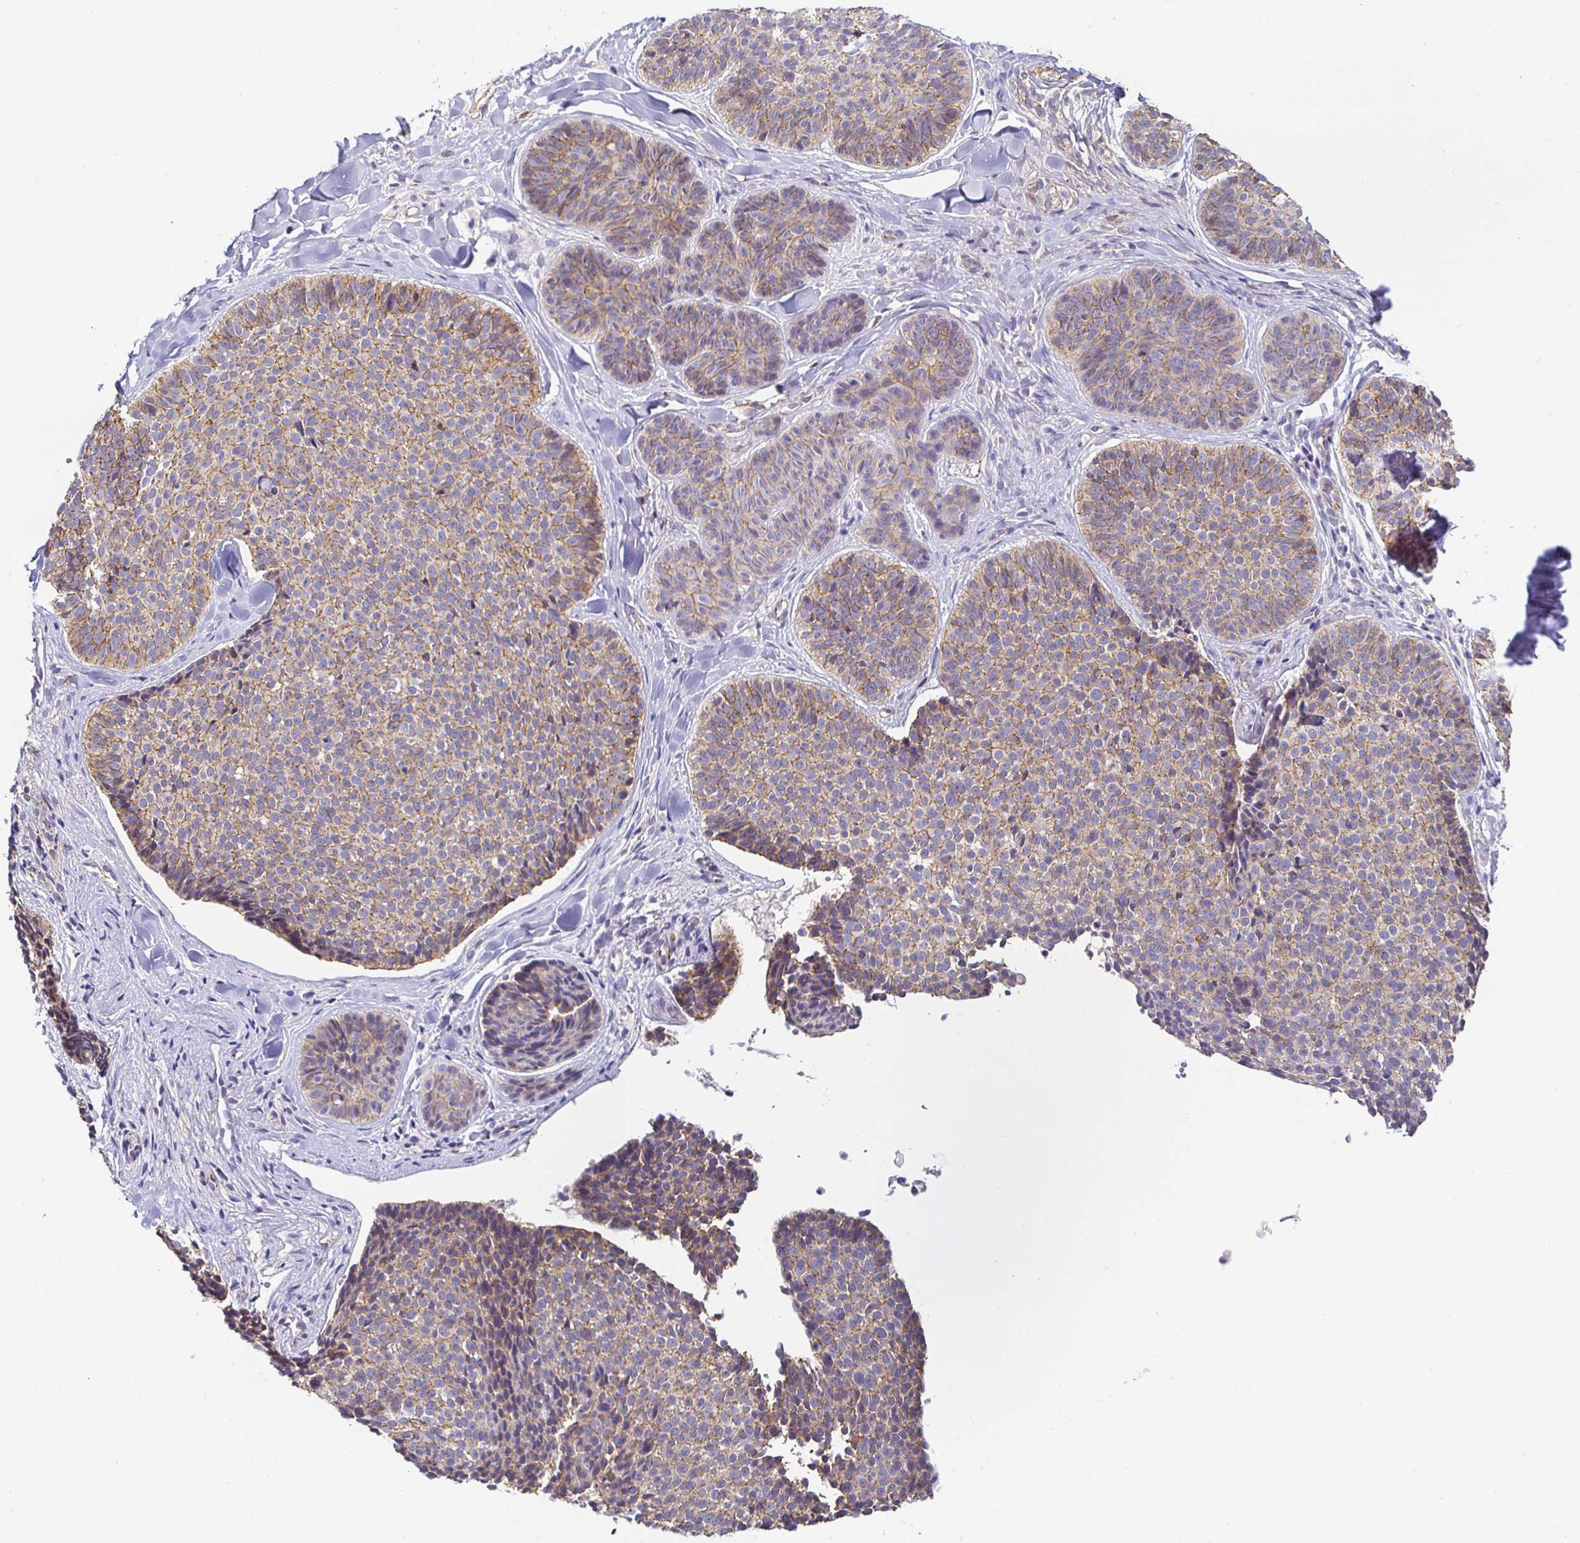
{"staining": {"intensity": "weak", "quantity": ">75%", "location": "cytoplasmic/membranous"}, "tissue": "skin cancer", "cell_type": "Tumor cells", "image_type": "cancer", "snomed": [{"axis": "morphology", "description": "Basal cell carcinoma"}, {"axis": "topography", "description": "Skin"}], "caption": "Immunohistochemistry of human skin basal cell carcinoma exhibits low levels of weak cytoplasmic/membranous positivity in about >75% of tumor cells. The staining was performed using DAB (3,3'-diaminobenzidine), with brown indicating positive protein expression. Nuclei are stained blue with hematoxylin.", "gene": "PIWIL3", "patient": {"sex": "male", "age": 82}}